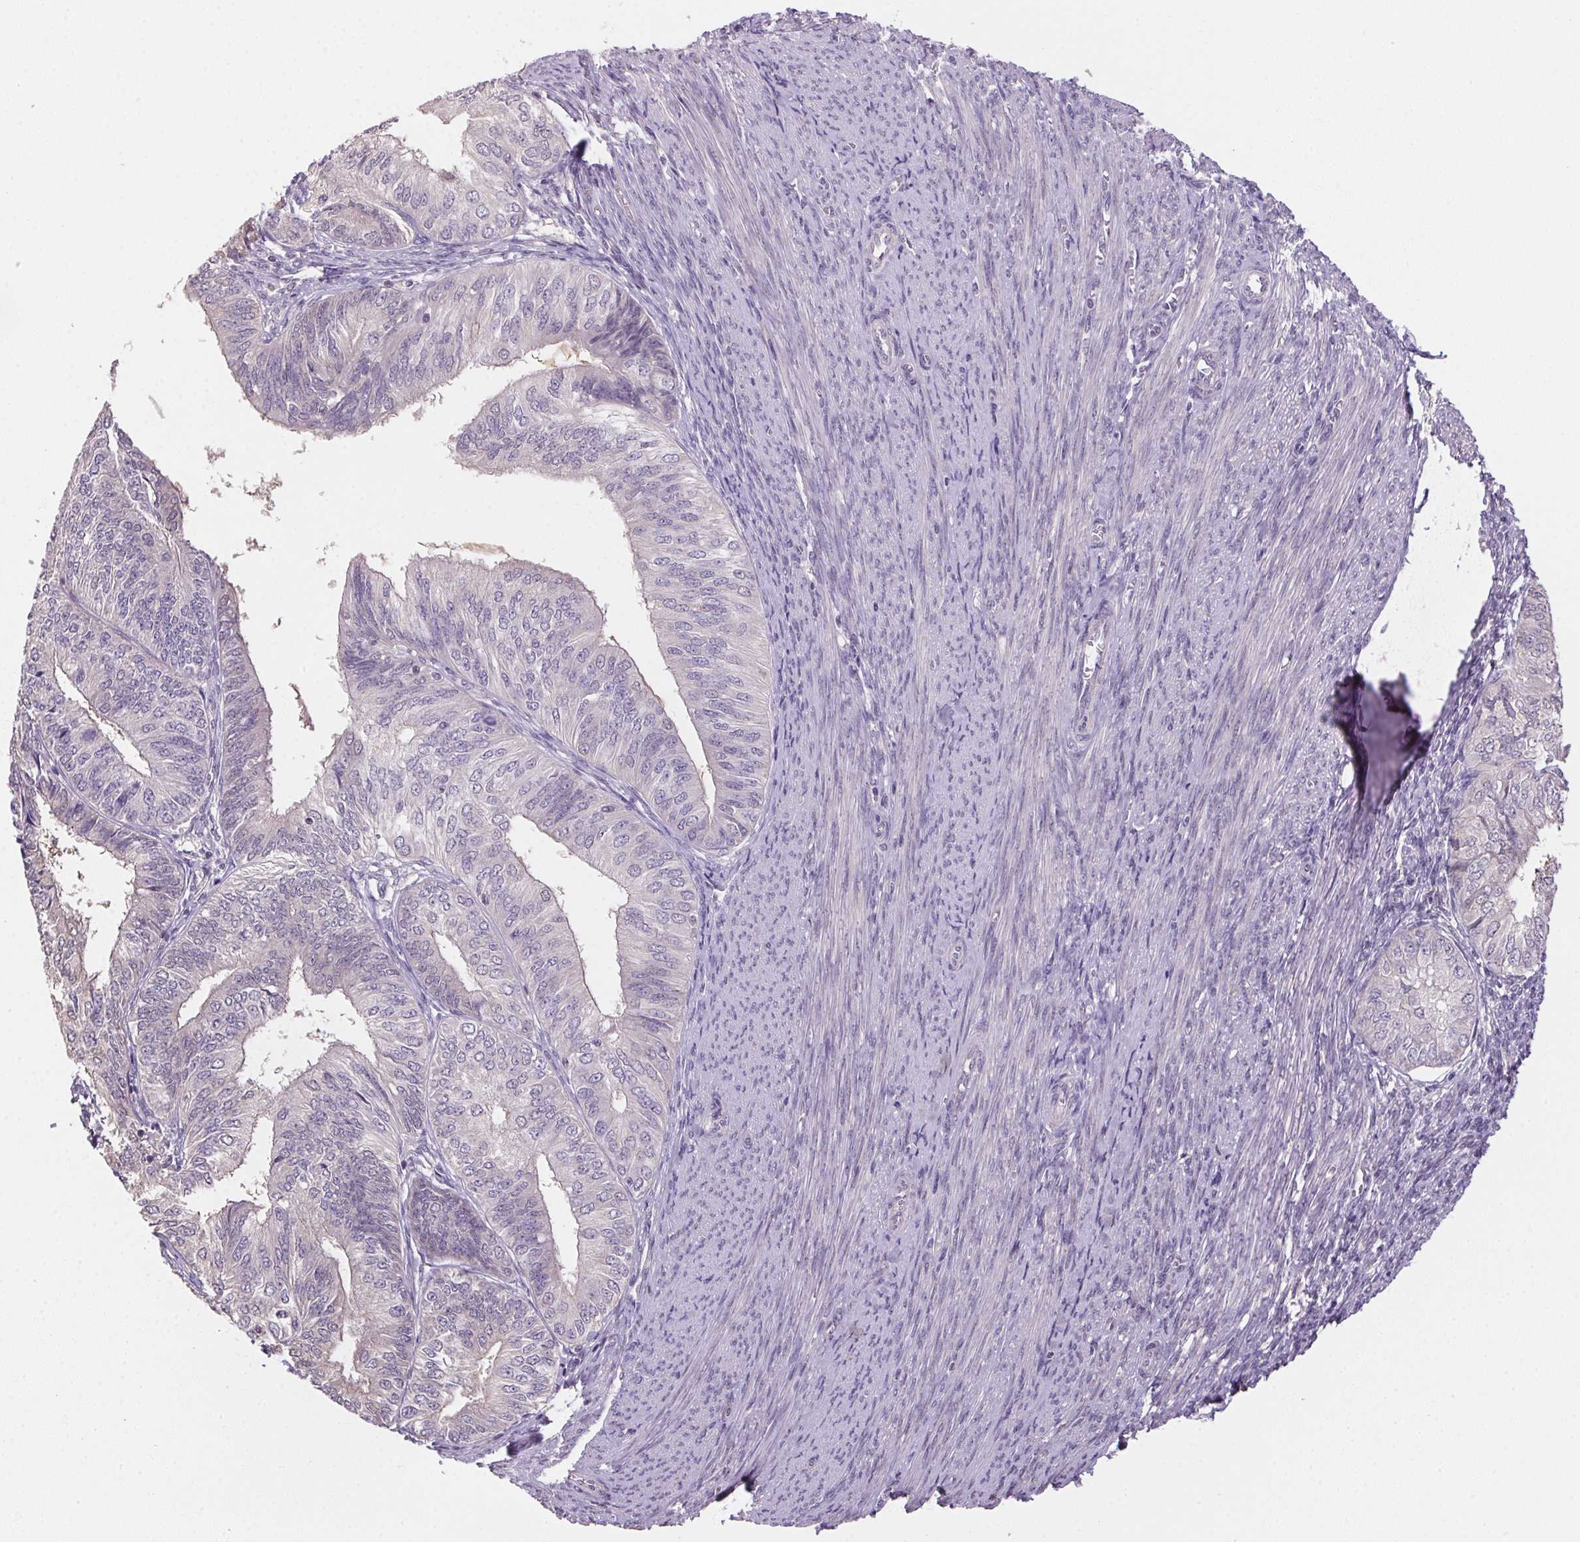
{"staining": {"intensity": "negative", "quantity": "none", "location": "none"}, "tissue": "endometrial cancer", "cell_type": "Tumor cells", "image_type": "cancer", "snomed": [{"axis": "morphology", "description": "Adenocarcinoma, NOS"}, {"axis": "topography", "description": "Endometrium"}], "caption": "An immunohistochemistry histopathology image of endometrial cancer (adenocarcinoma) is shown. There is no staining in tumor cells of endometrial cancer (adenocarcinoma).", "gene": "ALDH8A1", "patient": {"sex": "female", "age": 58}}